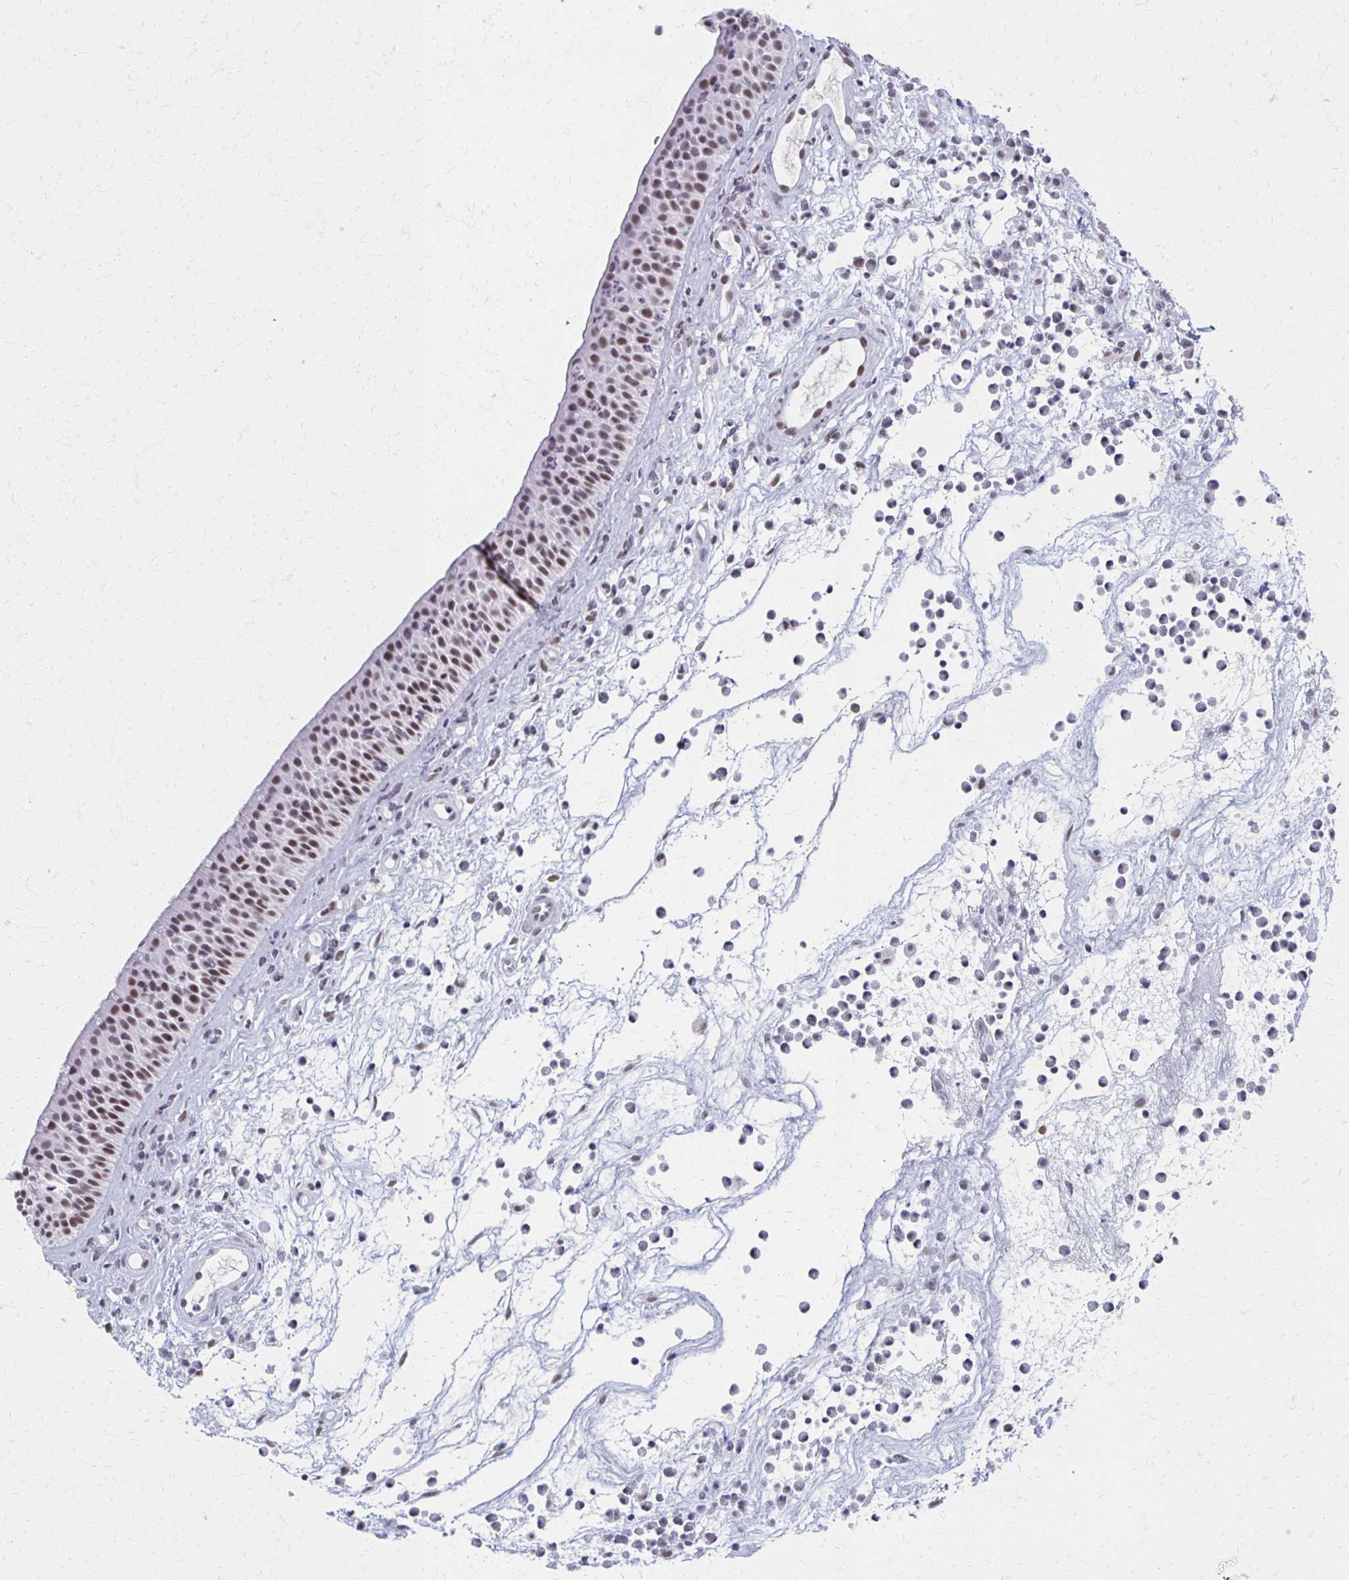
{"staining": {"intensity": "moderate", "quantity": "25%-75%", "location": "nuclear"}, "tissue": "nasopharynx", "cell_type": "Respiratory epithelial cells", "image_type": "normal", "snomed": [{"axis": "morphology", "description": "Normal tissue, NOS"}, {"axis": "topography", "description": "Nasopharynx"}], "caption": "The immunohistochemical stain labels moderate nuclear expression in respiratory epithelial cells of normal nasopharynx.", "gene": "IRF7", "patient": {"sex": "male", "age": 56}}